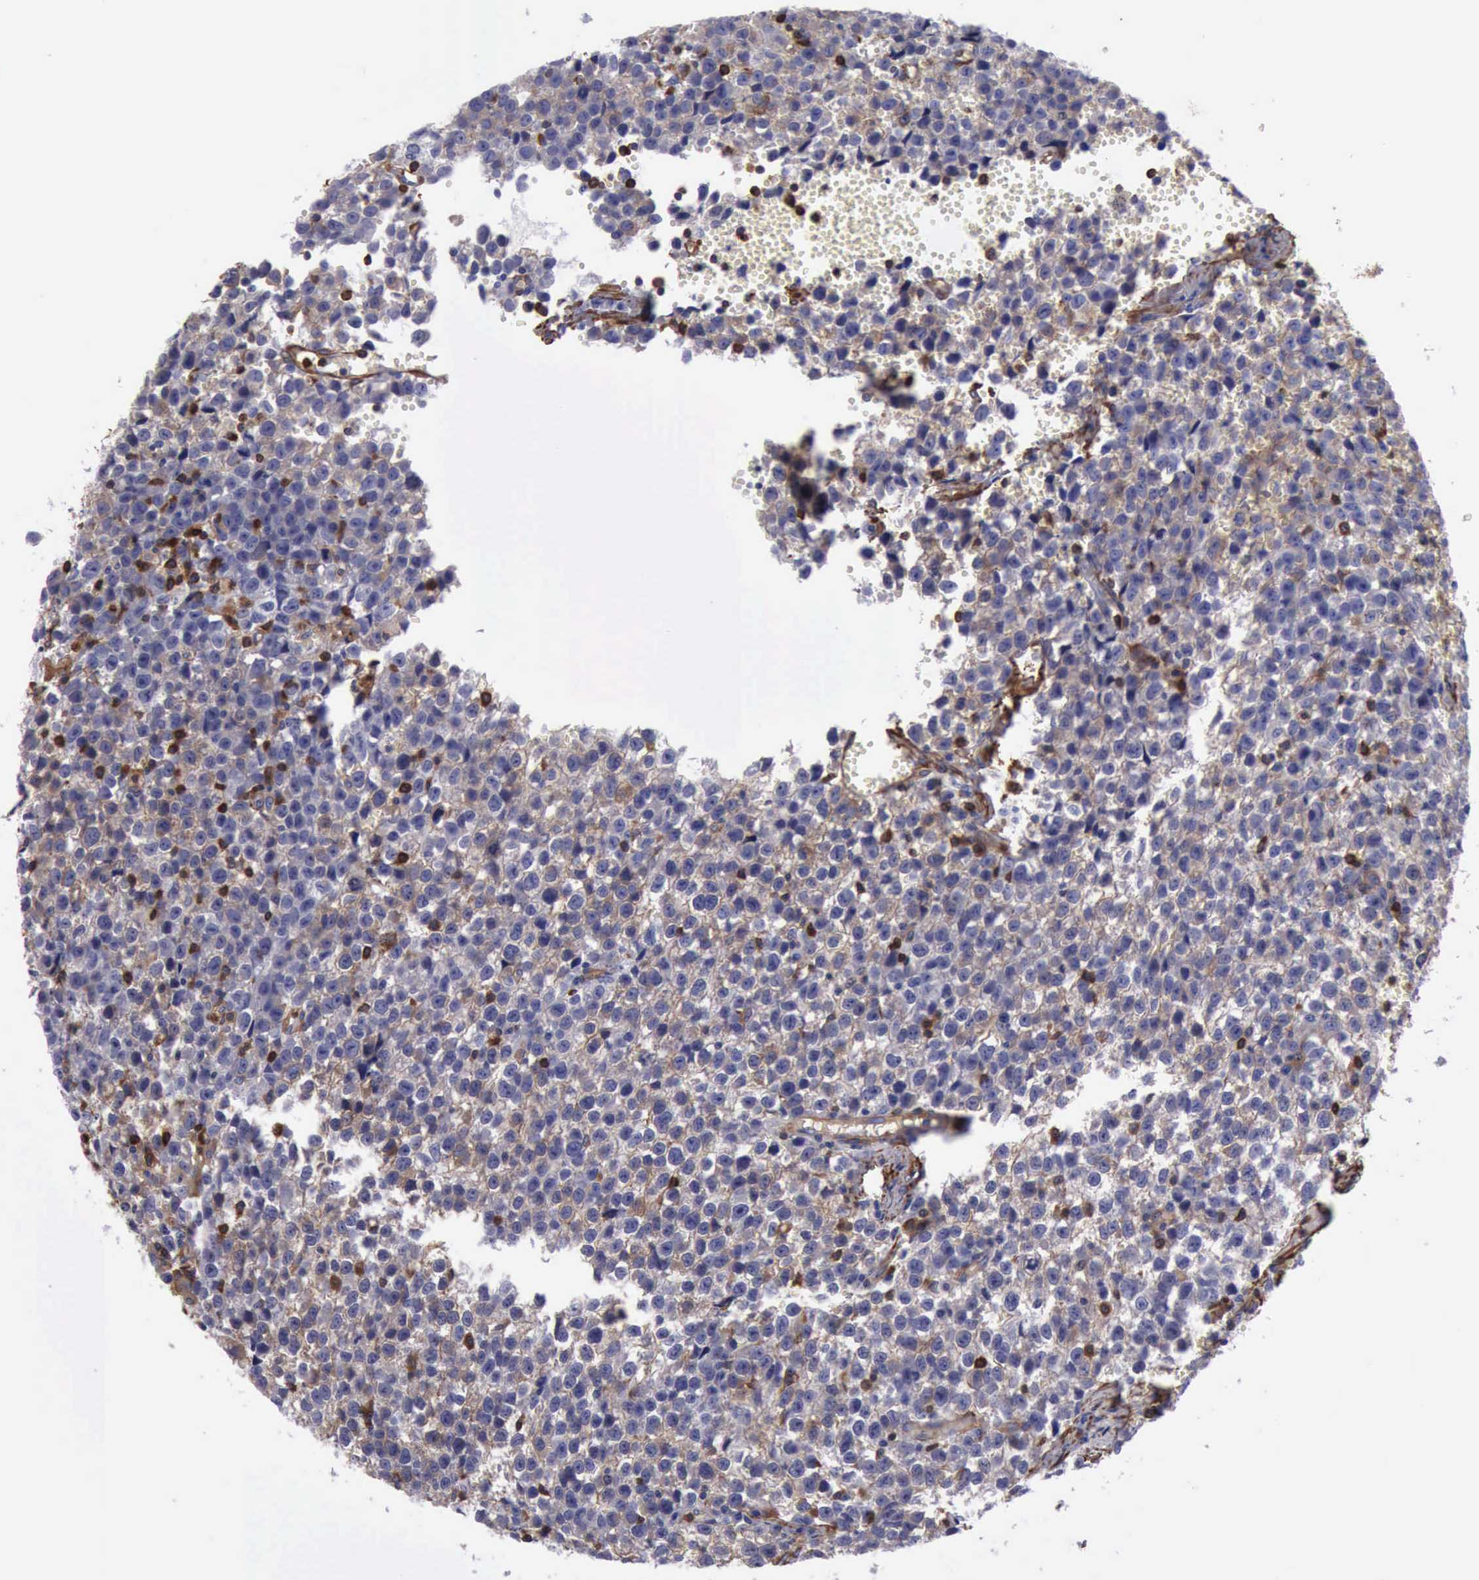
{"staining": {"intensity": "strong", "quantity": "25%-75%", "location": "cytoplasmic/membranous"}, "tissue": "testis cancer", "cell_type": "Tumor cells", "image_type": "cancer", "snomed": [{"axis": "morphology", "description": "Seminoma, NOS"}, {"axis": "topography", "description": "Testis"}], "caption": "Protein expression analysis of seminoma (testis) reveals strong cytoplasmic/membranous expression in about 25%-75% of tumor cells.", "gene": "FLNA", "patient": {"sex": "male", "age": 35}}